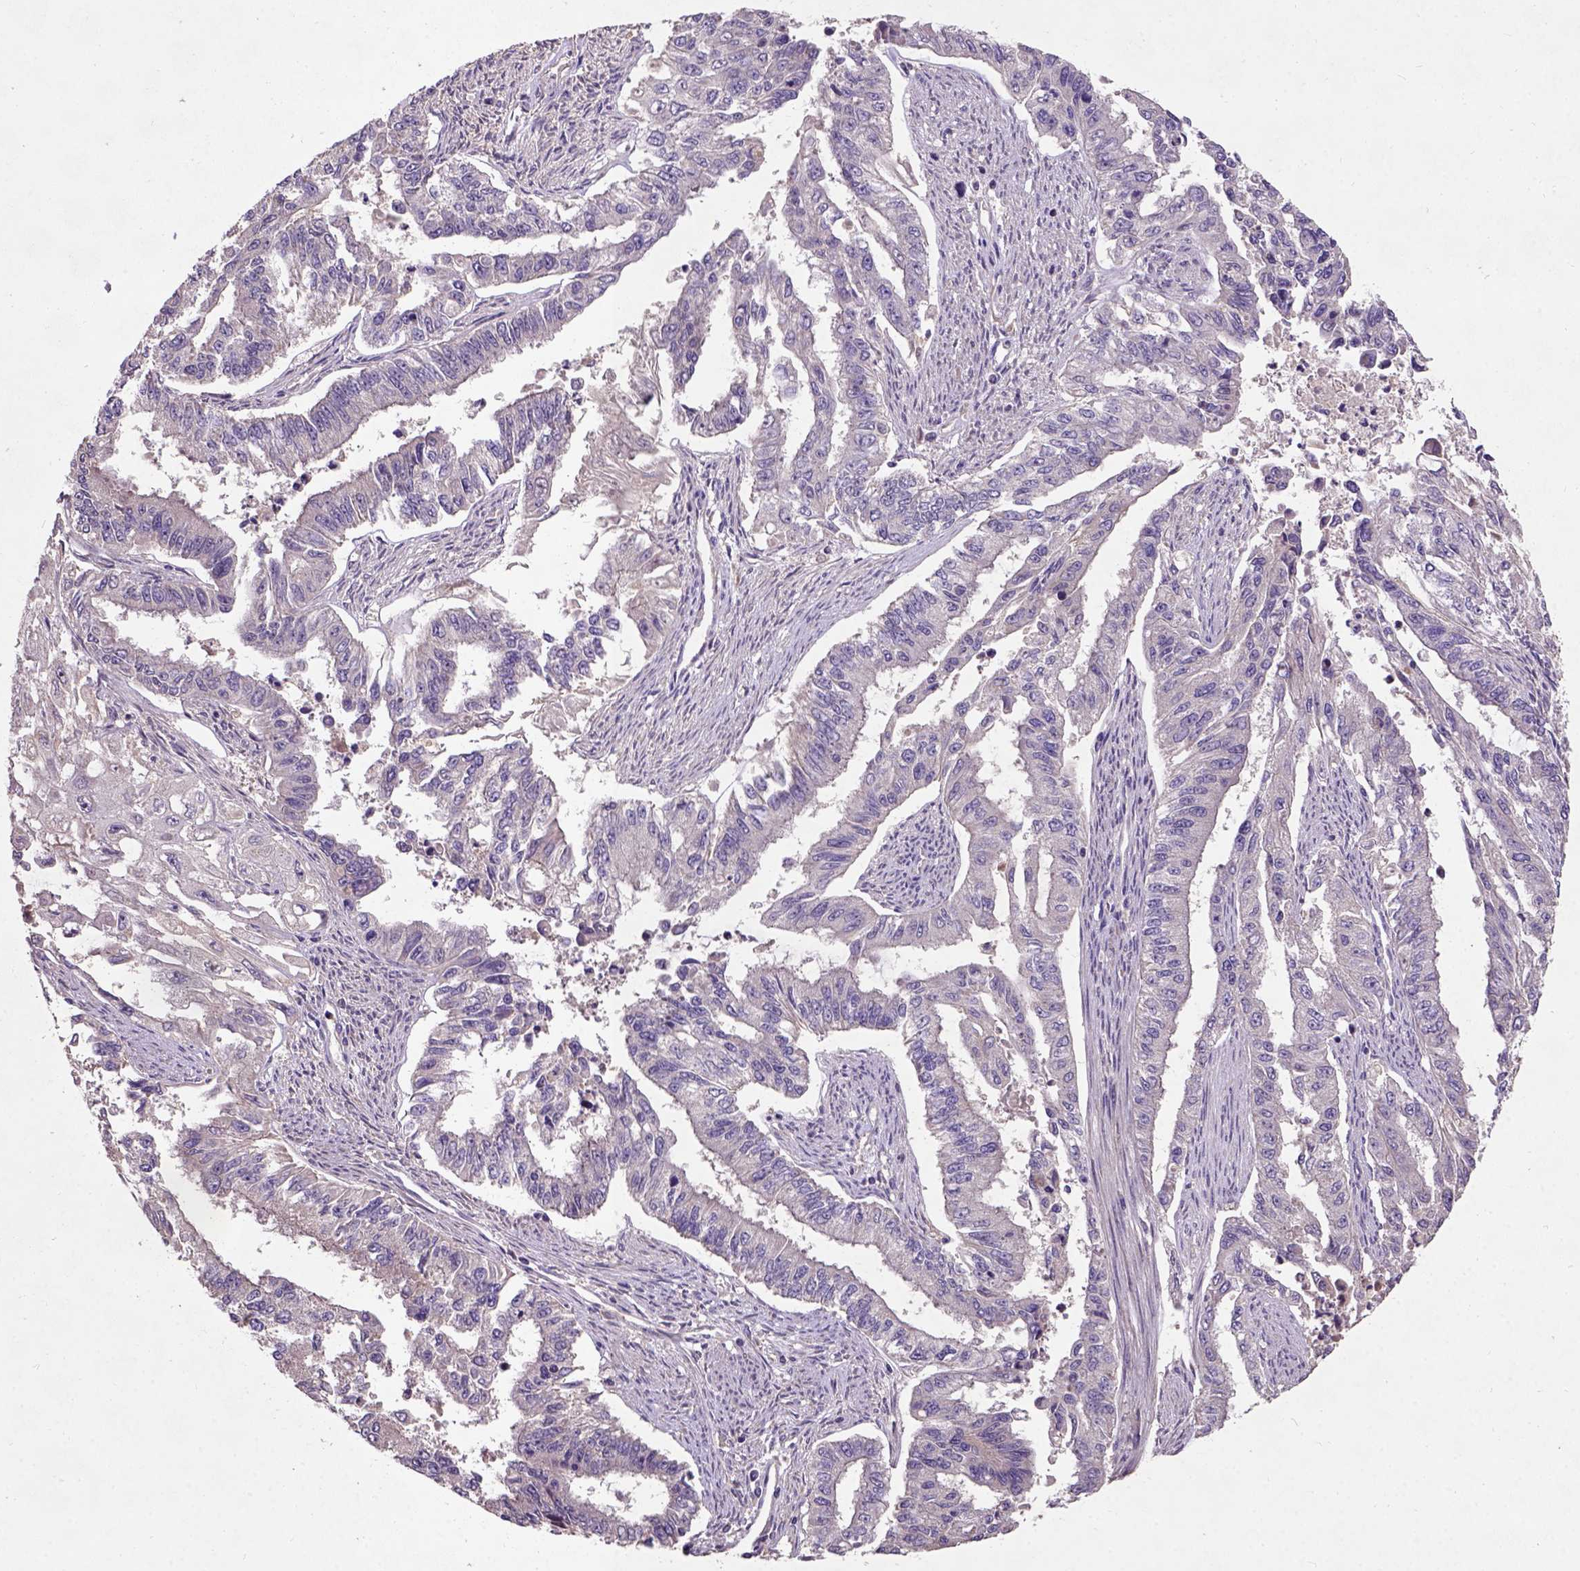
{"staining": {"intensity": "negative", "quantity": "none", "location": "none"}, "tissue": "endometrial cancer", "cell_type": "Tumor cells", "image_type": "cancer", "snomed": [{"axis": "morphology", "description": "Adenocarcinoma, NOS"}, {"axis": "topography", "description": "Uterus"}], "caption": "The immunohistochemistry image has no significant expression in tumor cells of endometrial adenocarcinoma tissue. The staining is performed using DAB (3,3'-diaminobenzidine) brown chromogen with nuclei counter-stained in using hematoxylin.", "gene": "KBTBD8", "patient": {"sex": "female", "age": 59}}